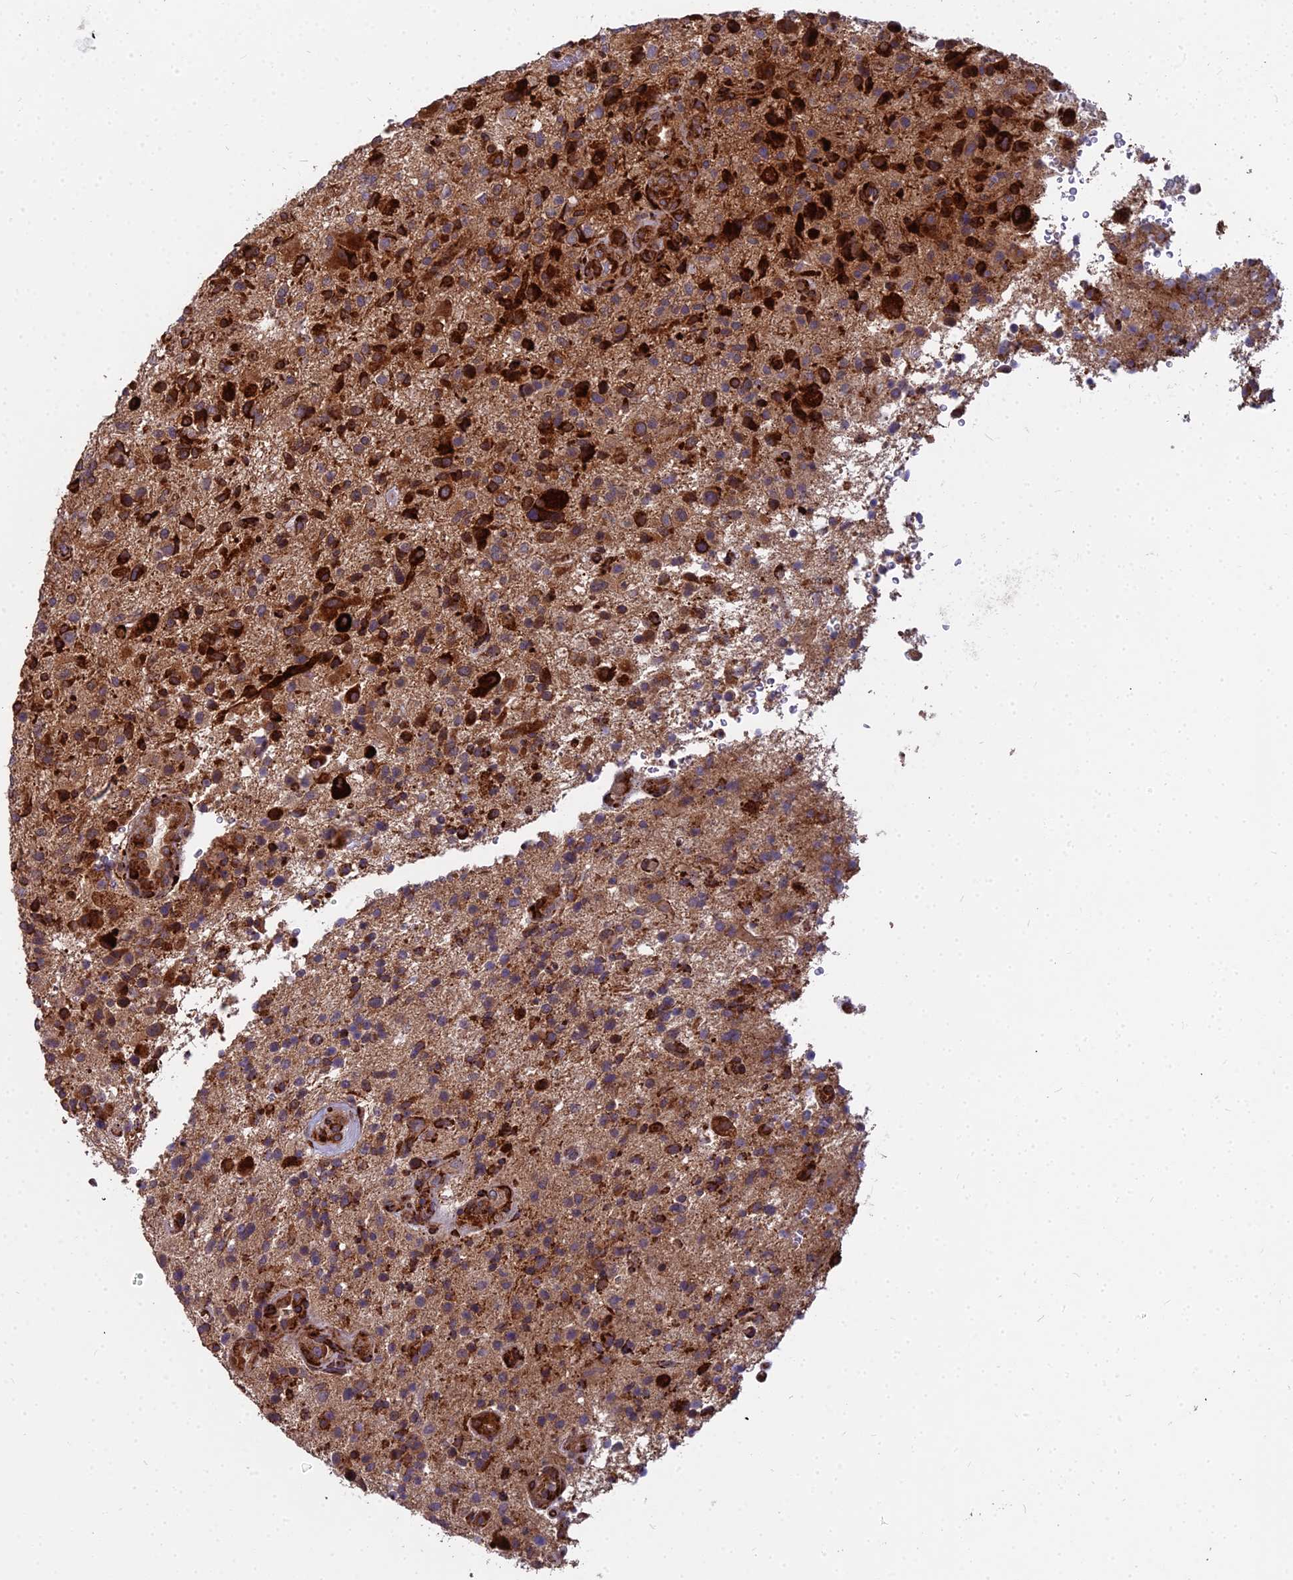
{"staining": {"intensity": "strong", "quantity": ">75%", "location": "cytoplasmic/membranous"}, "tissue": "glioma", "cell_type": "Tumor cells", "image_type": "cancer", "snomed": [{"axis": "morphology", "description": "Glioma, malignant, High grade"}, {"axis": "topography", "description": "Brain"}], "caption": "A high-resolution image shows IHC staining of glioma, which displays strong cytoplasmic/membranous positivity in approximately >75% of tumor cells. Nuclei are stained in blue.", "gene": "NDUFAF7", "patient": {"sex": "male", "age": 47}}